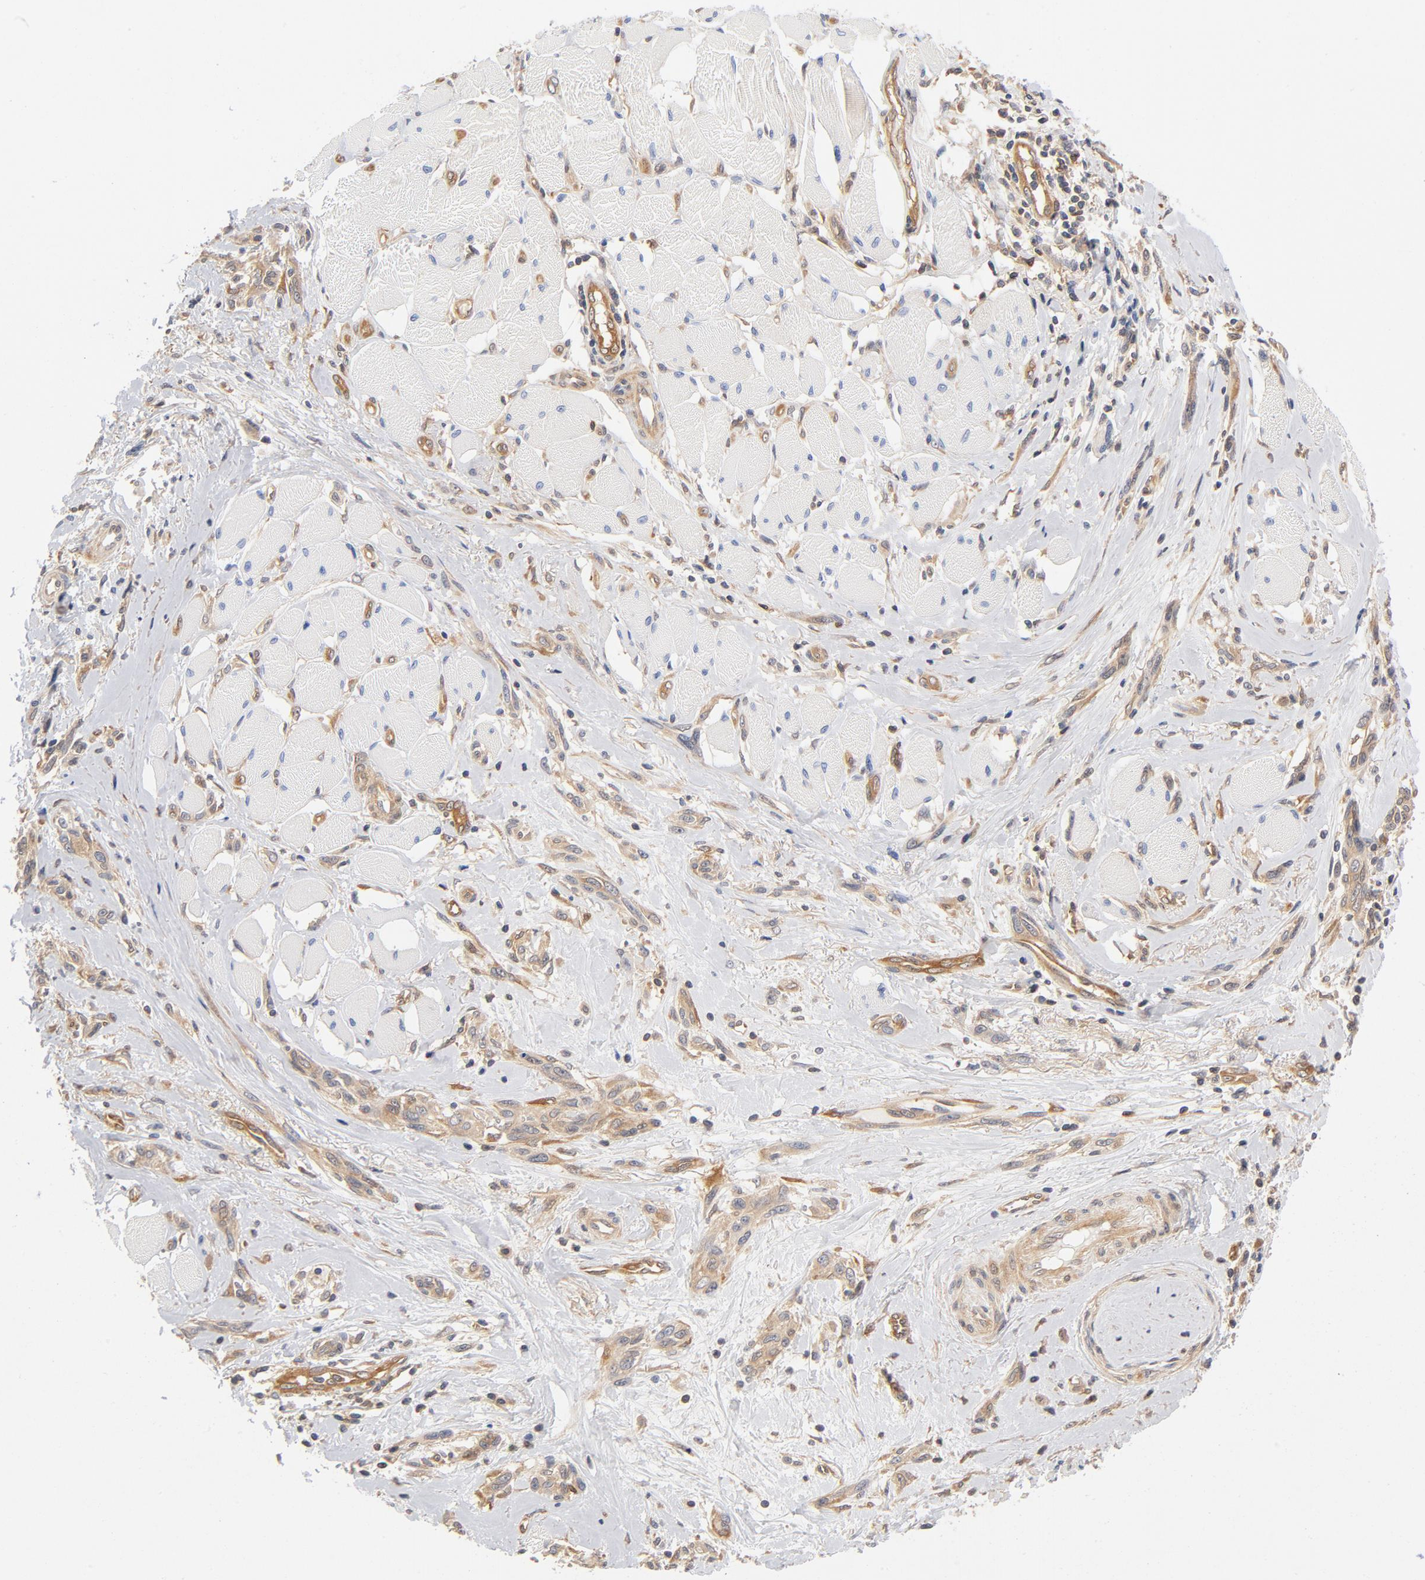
{"staining": {"intensity": "weak", "quantity": "25%-75%", "location": "cytoplasmic/membranous"}, "tissue": "melanoma", "cell_type": "Tumor cells", "image_type": "cancer", "snomed": [{"axis": "morphology", "description": "Malignant melanoma, NOS"}, {"axis": "topography", "description": "Skin"}], "caption": "Brown immunohistochemical staining in melanoma reveals weak cytoplasmic/membranous positivity in about 25%-75% of tumor cells.", "gene": "ASMTL", "patient": {"sex": "male", "age": 91}}